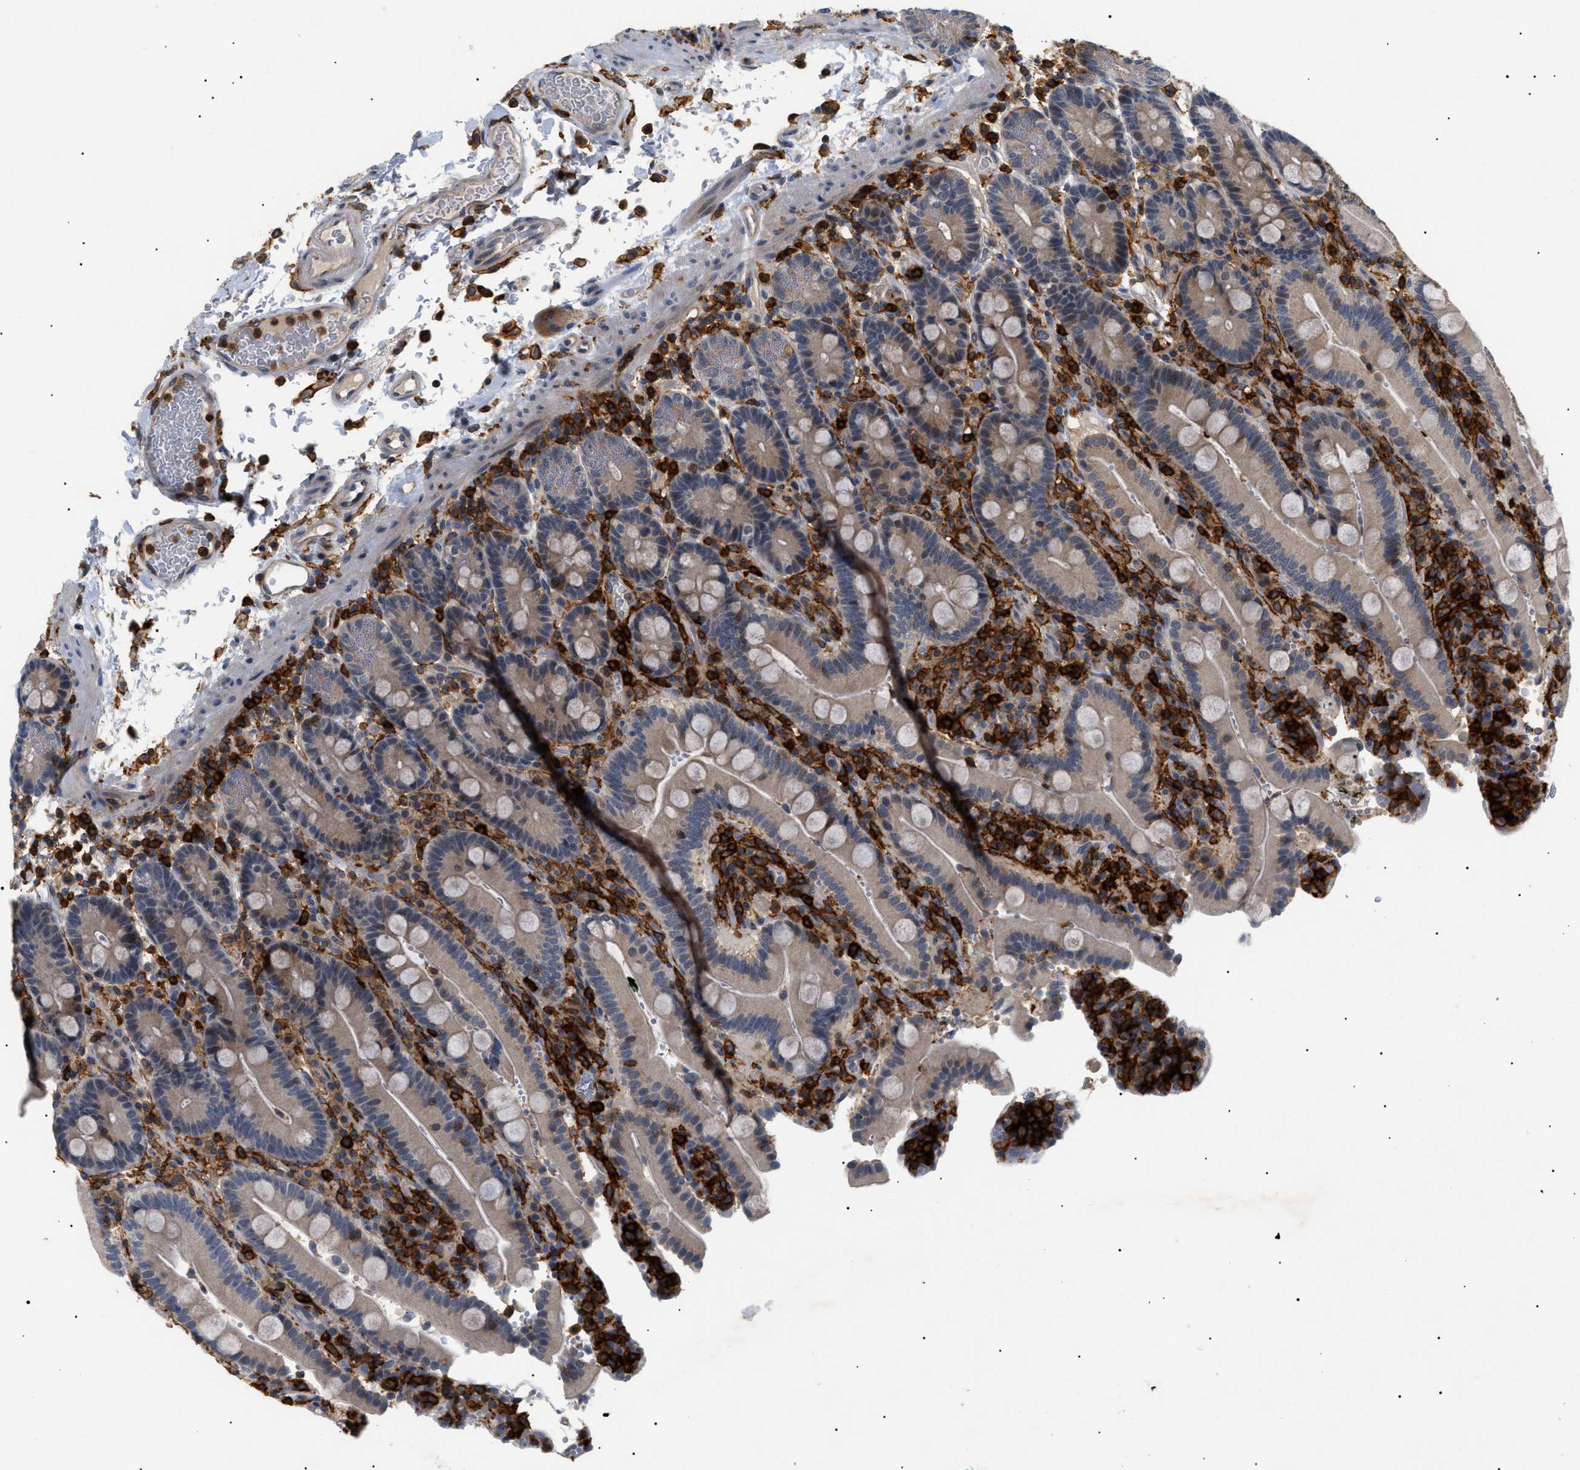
{"staining": {"intensity": "weak", "quantity": ">75%", "location": "cytoplasmic/membranous"}, "tissue": "duodenum", "cell_type": "Glandular cells", "image_type": "normal", "snomed": [{"axis": "morphology", "description": "Normal tissue, NOS"}, {"axis": "topography", "description": "Small intestine, NOS"}], "caption": "The histopathology image shows immunohistochemical staining of normal duodenum. There is weak cytoplasmic/membranous expression is seen in about >75% of glandular cells.", "gene": "CD300A", "patient": {"sex": "female", "age": 71}}